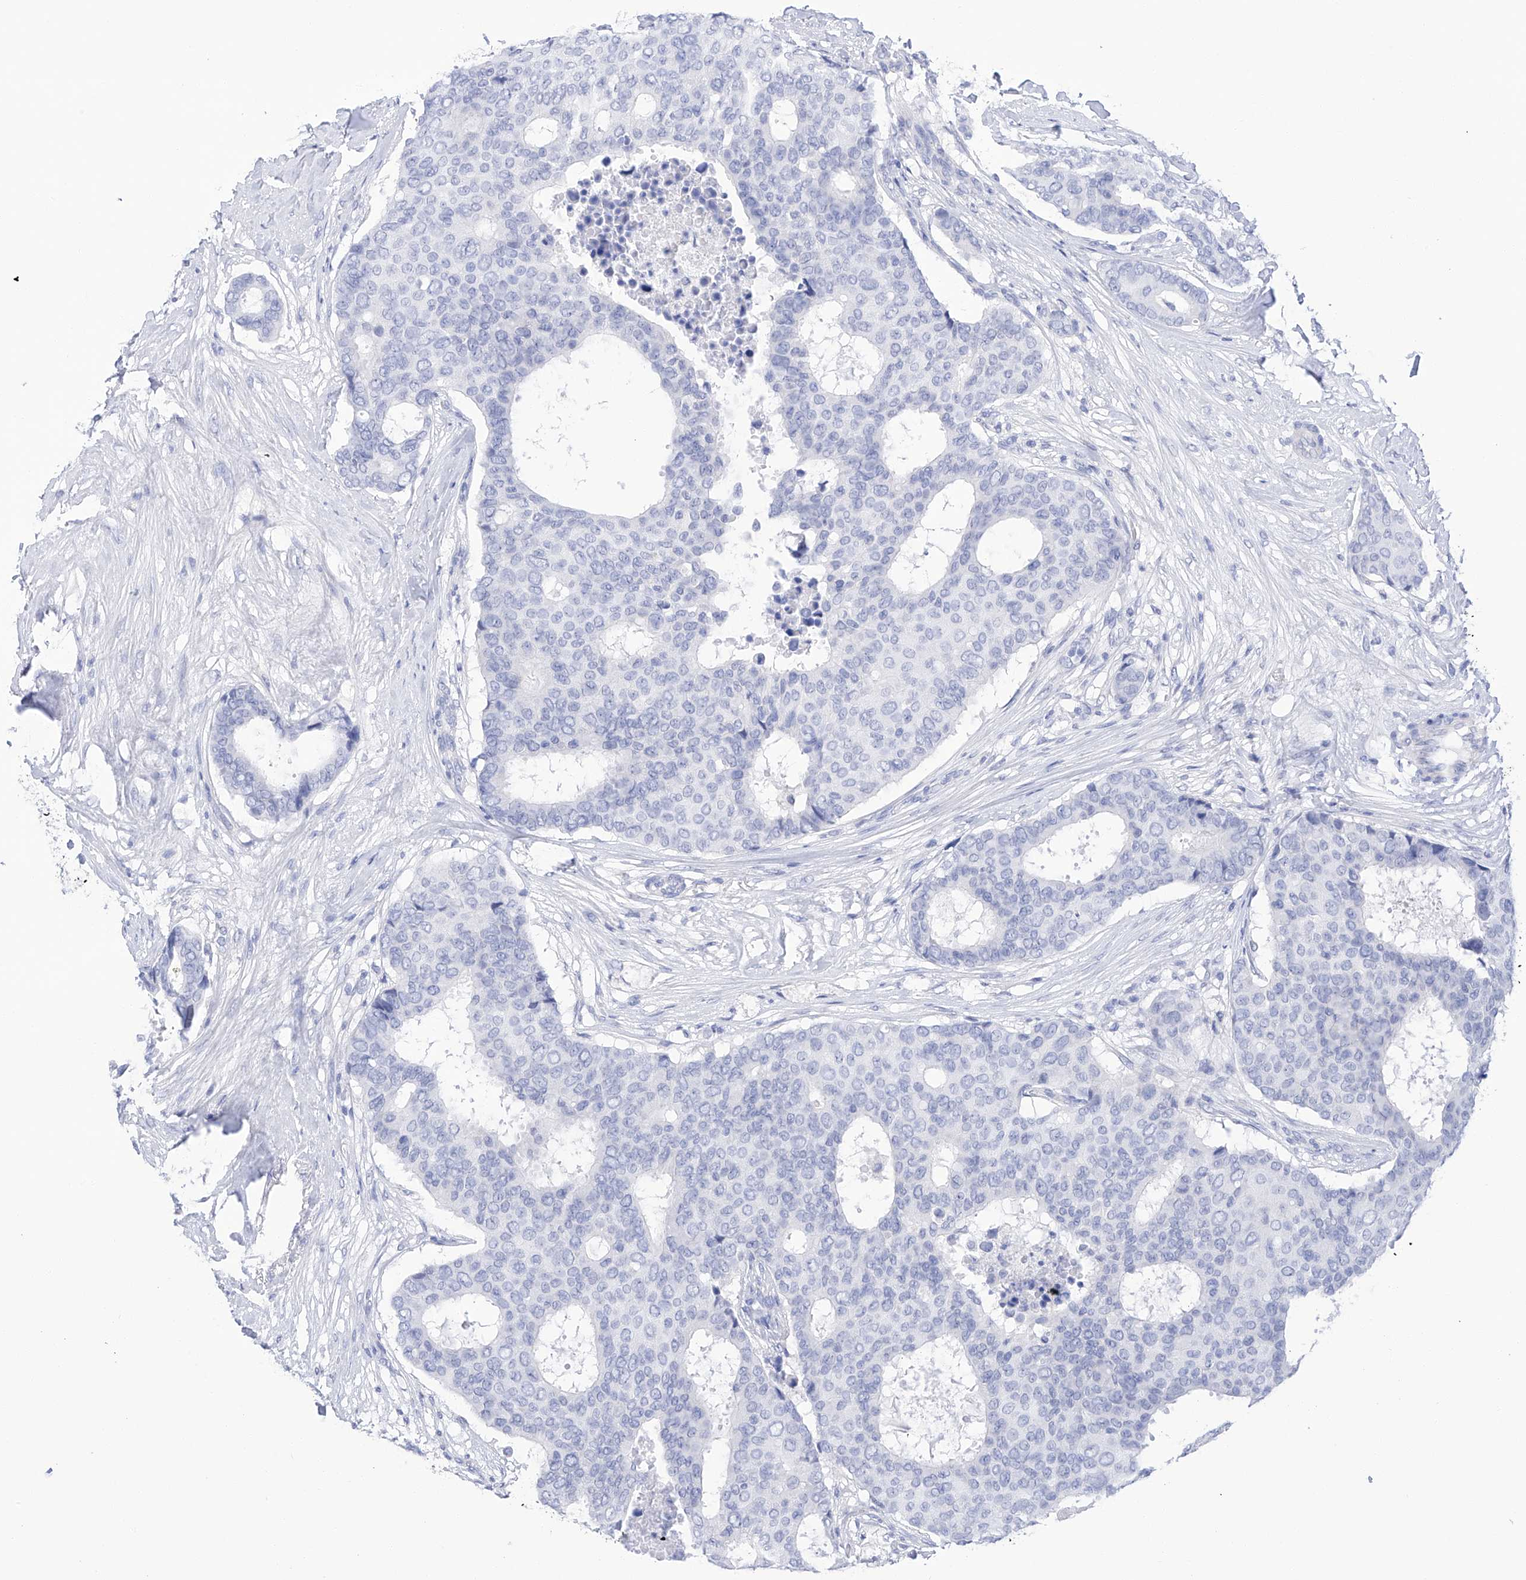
{"staining": {"intensity": "negative", "quantity": "none", "location": "none"}, "tissue": "breast cancer", "cell_type": "Tumor cells", "image_type": "cancer", "snomed": [{"axis": "morphology", "description": "Duct carcinoma"}, {"axis": "topography", "description": "Breast"}], "caption": "IHC photomicrograph of human invasive ductal carcinoma (breast) stained for a protein (brown), which demonstrates no expression in tumor cells.", "gene": "FLG", "patient": {"sex": "female", "age": 75}}